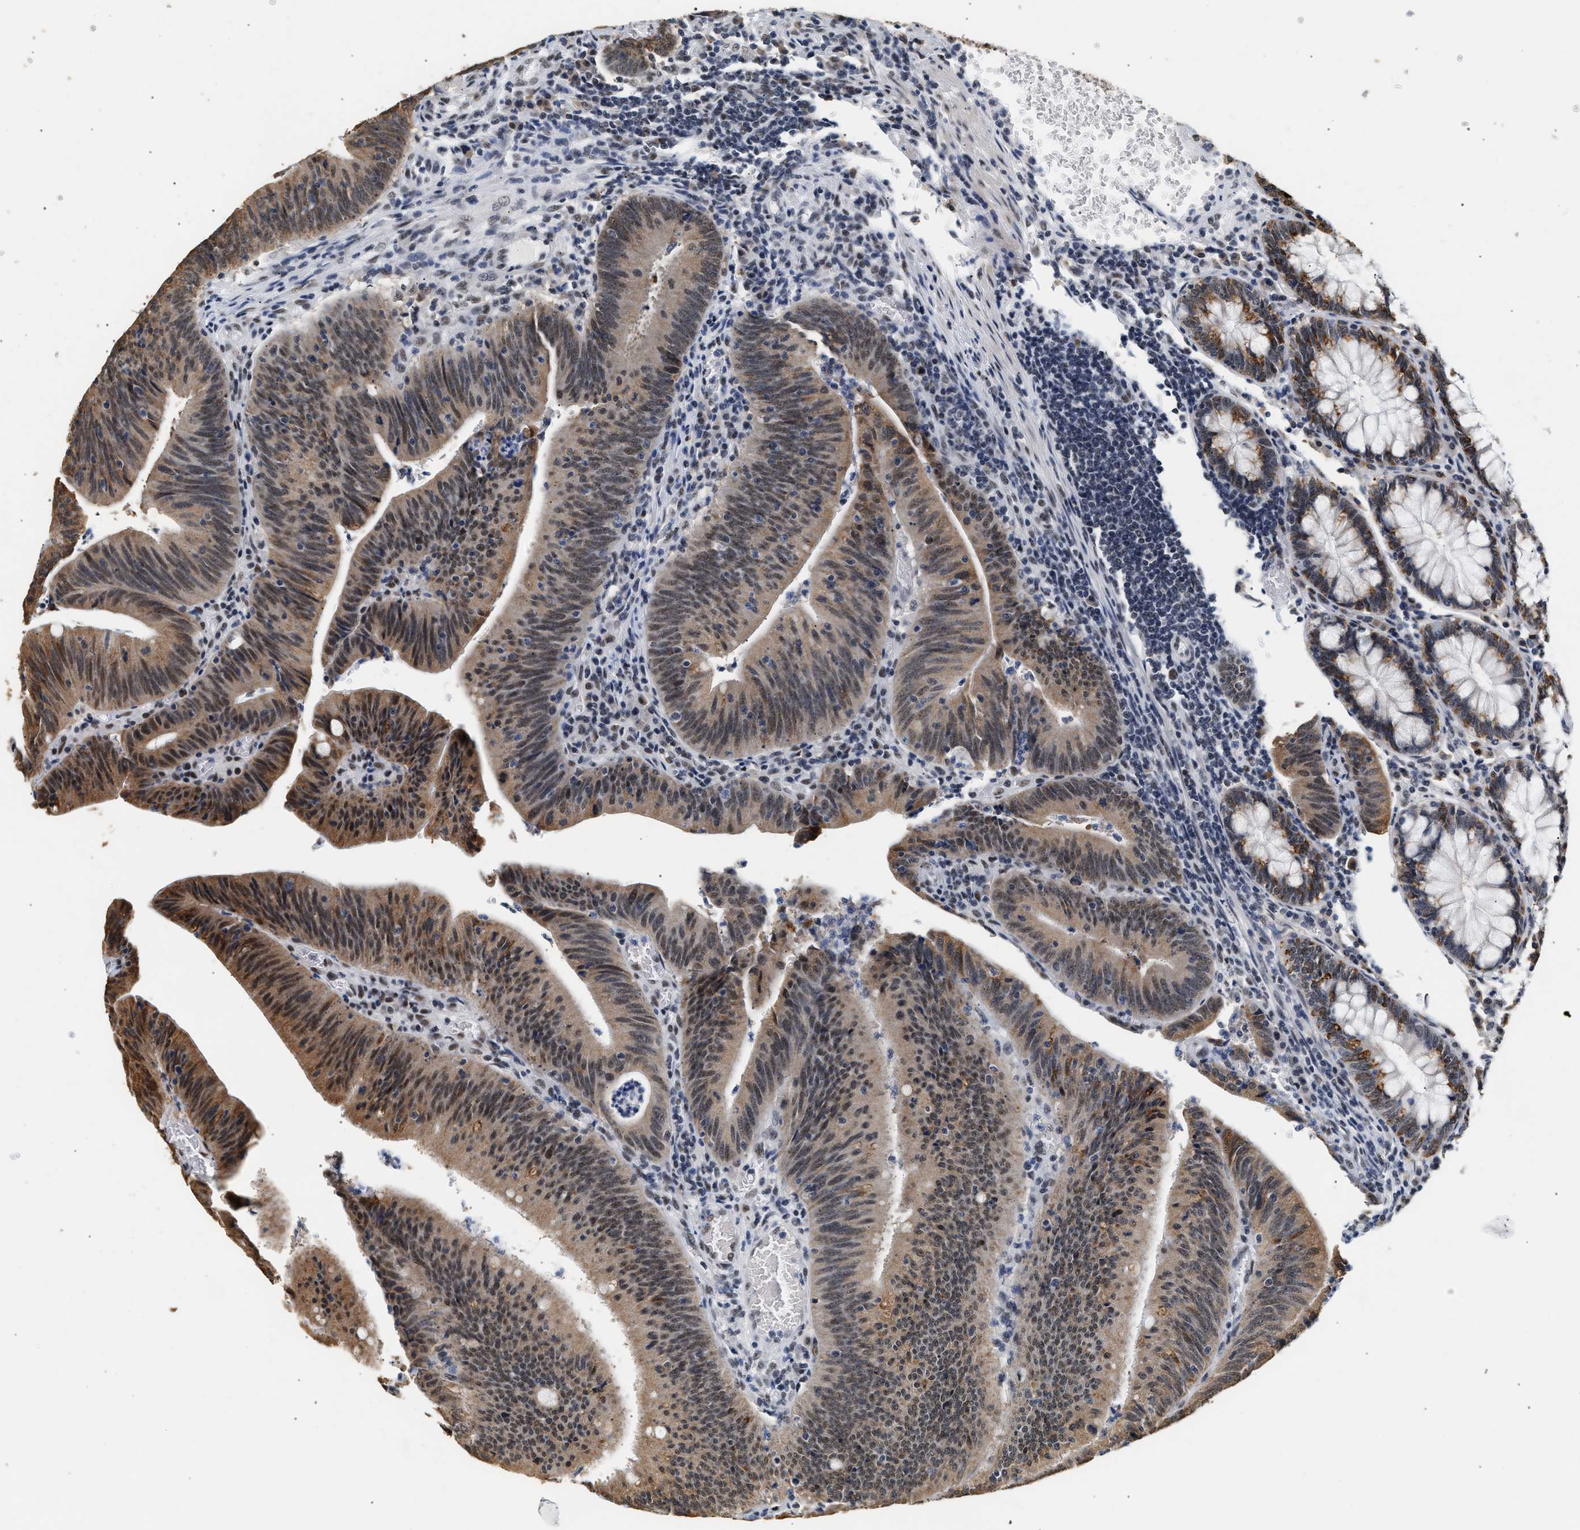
{"staining": {"intensity": "moderate", "quantity": ">75%", "location": "cytoplasmic/membranous,nuclear"}, "tissue": "colorectal cancer", "cell_type": "Tumor cells", "image_type": "cancer", "snomed": [{"axis": "morphology", "description": "Normal tissue, NOS"}, {"axis": "morphology", "description": "Adenocarcinoma, NOS"}, {"axis": "topography", "description": "Rectum"}], "caption": "A brown stain shows moderate cytoplasmic/membranous and nuclear expression of a protein in human colorectal cancer tumor cells.", "gene": "THOC1", "patient": {"sex": "female", "age": 66}}